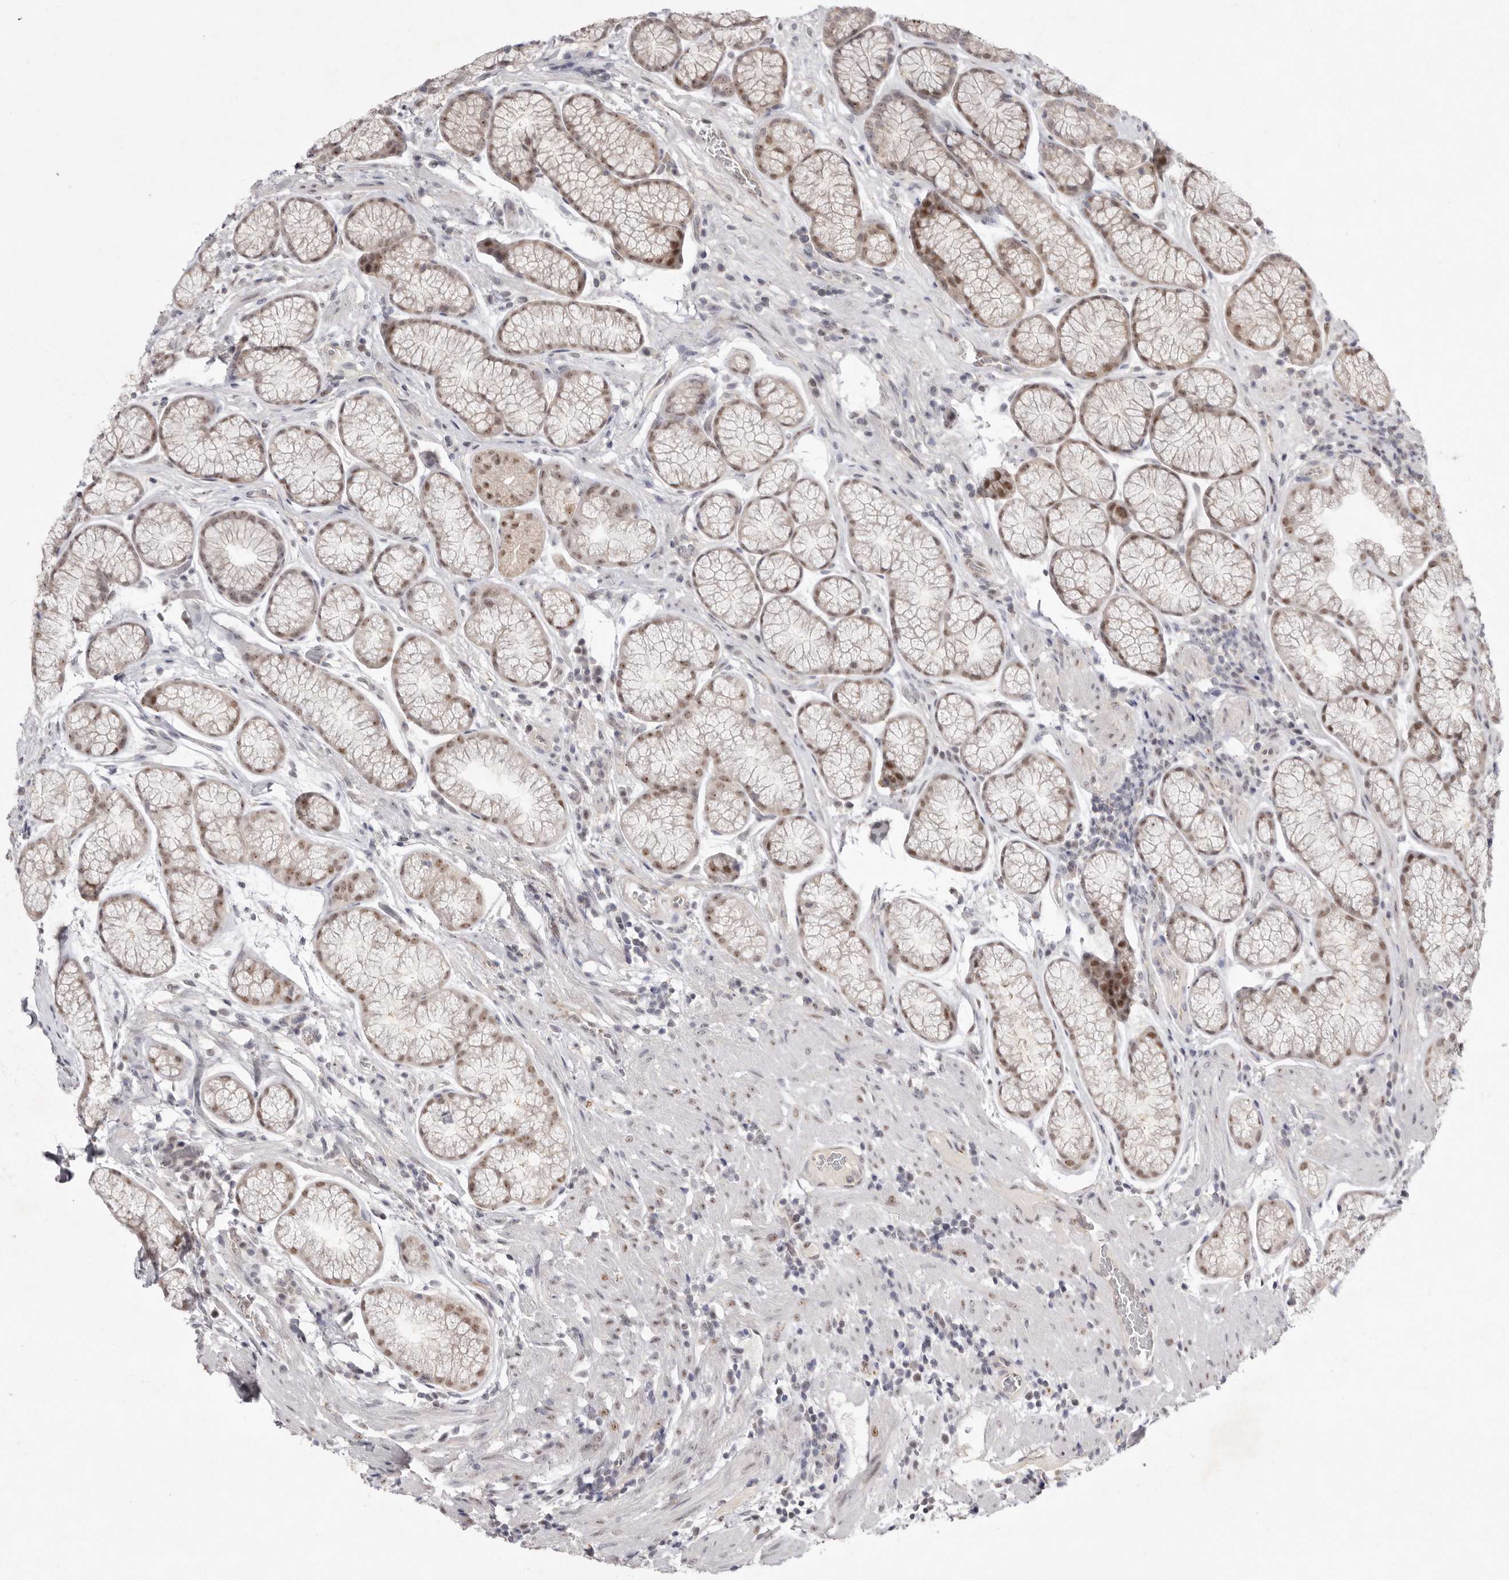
{"staining": {"intensity": "moderate", "quantity": ">75%", "location": "nuclear"}, "tissue": "stomach", "cell_type": "Glandular cells", "image_type": "normal", "snomed": [{"axis": "morphology", "description": "Normal tissue, NOS"}, {"axis": "topography", "description": "Stomach"}], "caption": "High-power microscopy captured an immunohistochemistry histopathology image of benign stomach, revealing moderate nuclear expression in approximately >75% of glandular cells.", "gene": "TADA1", "patient": {"sex": "male", "age": 42}}